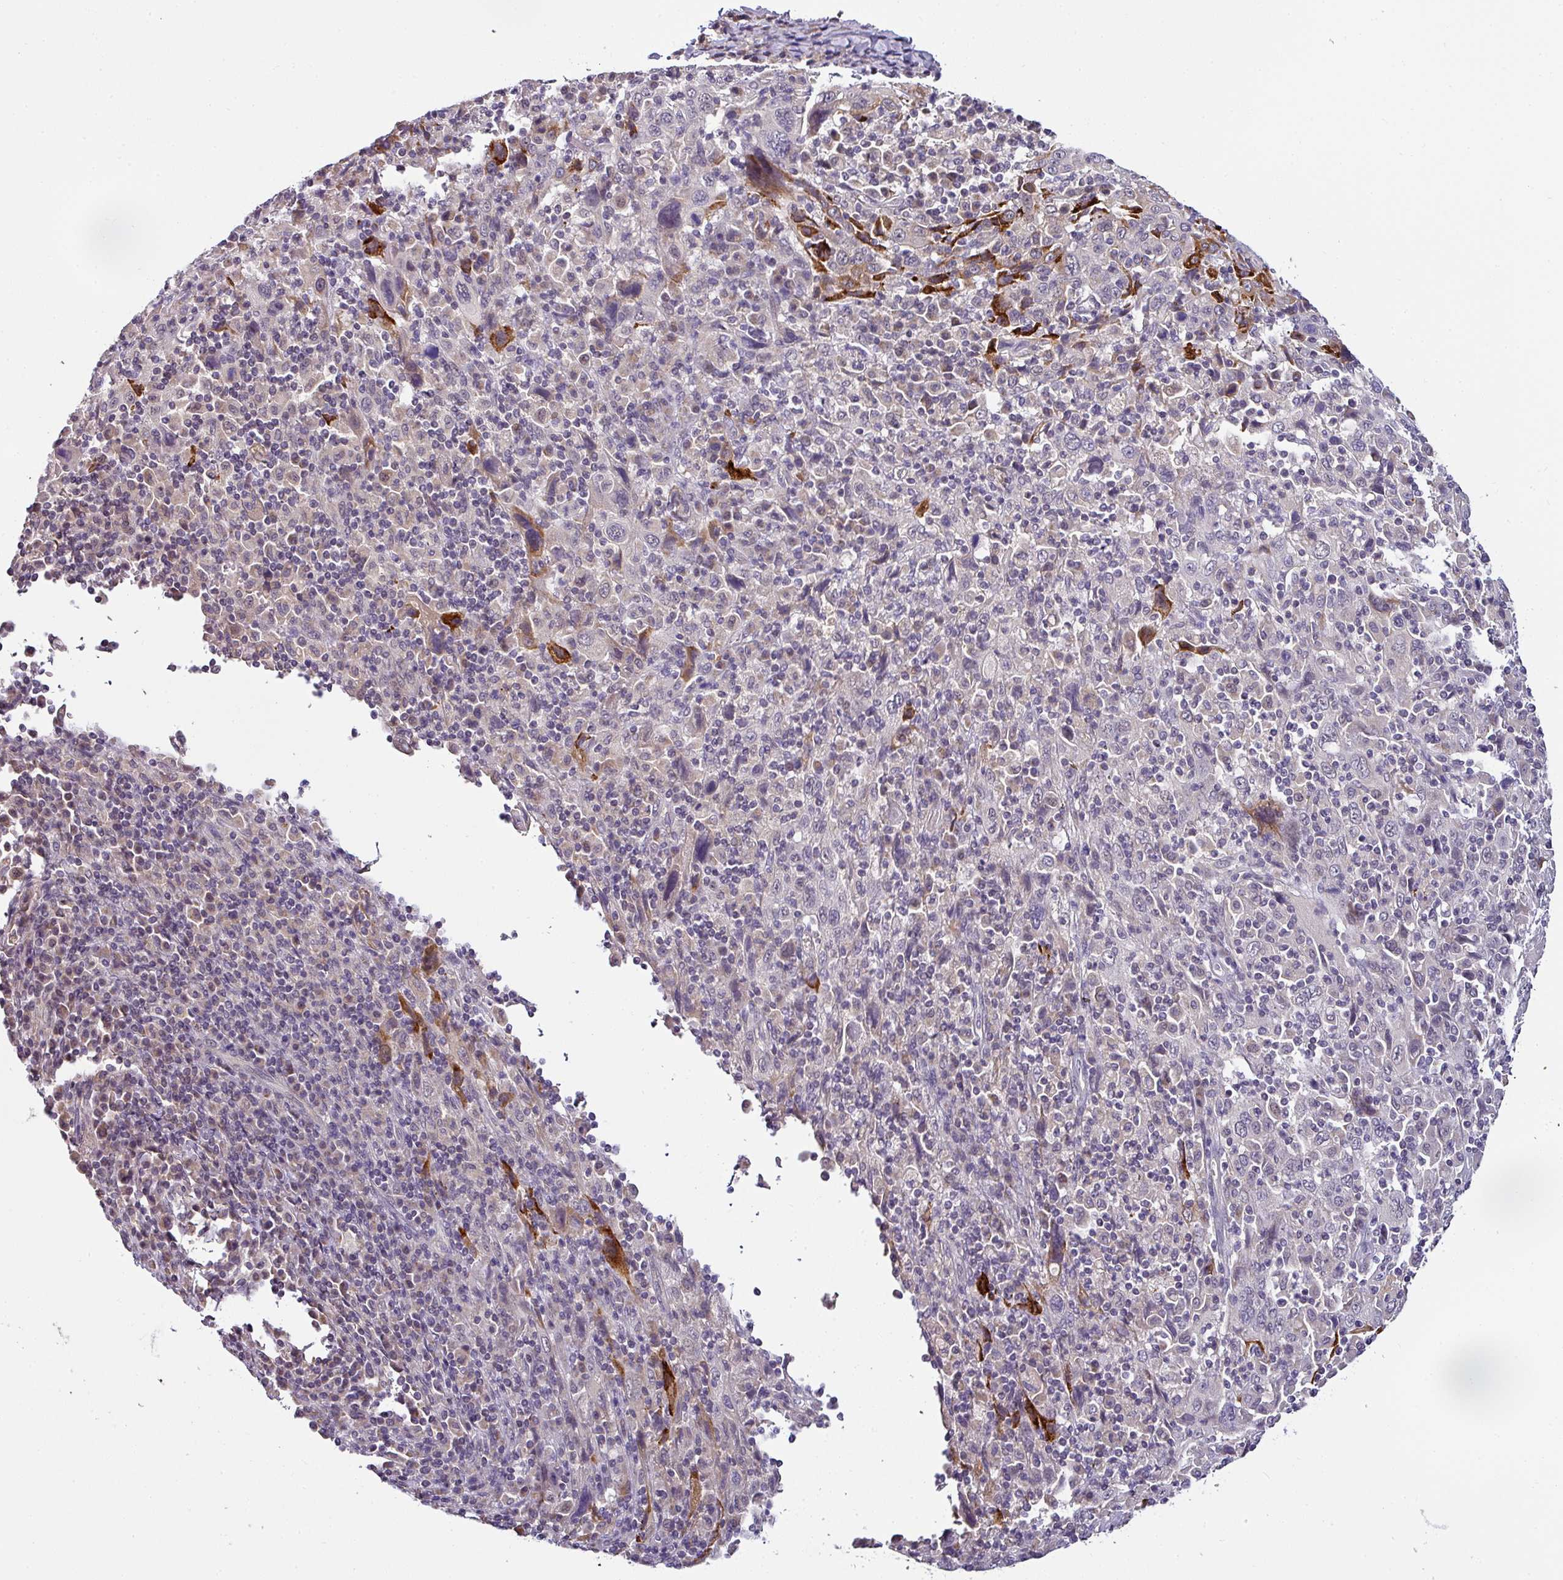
{"staining": {"intensity": "moderate", "quantity": "<25%", "location": "cytoplasmic/membranous"}, "tissue": "cervical cancer", "cell_type": "Tumor cells", "image_type": "cancer", "snomed": [{"axis": "morphology", "description": "Squamous cell carcinoma, NOS"}, {"axis": "topography", "description": "Cervix"}], "caption": "Human squamous cell carcinoma (cervical) stained with a protein marker exhibits moderate staining in tumor cells.", "gene": "NAPSA", "patient": {"sex": "female", "age": 46}}